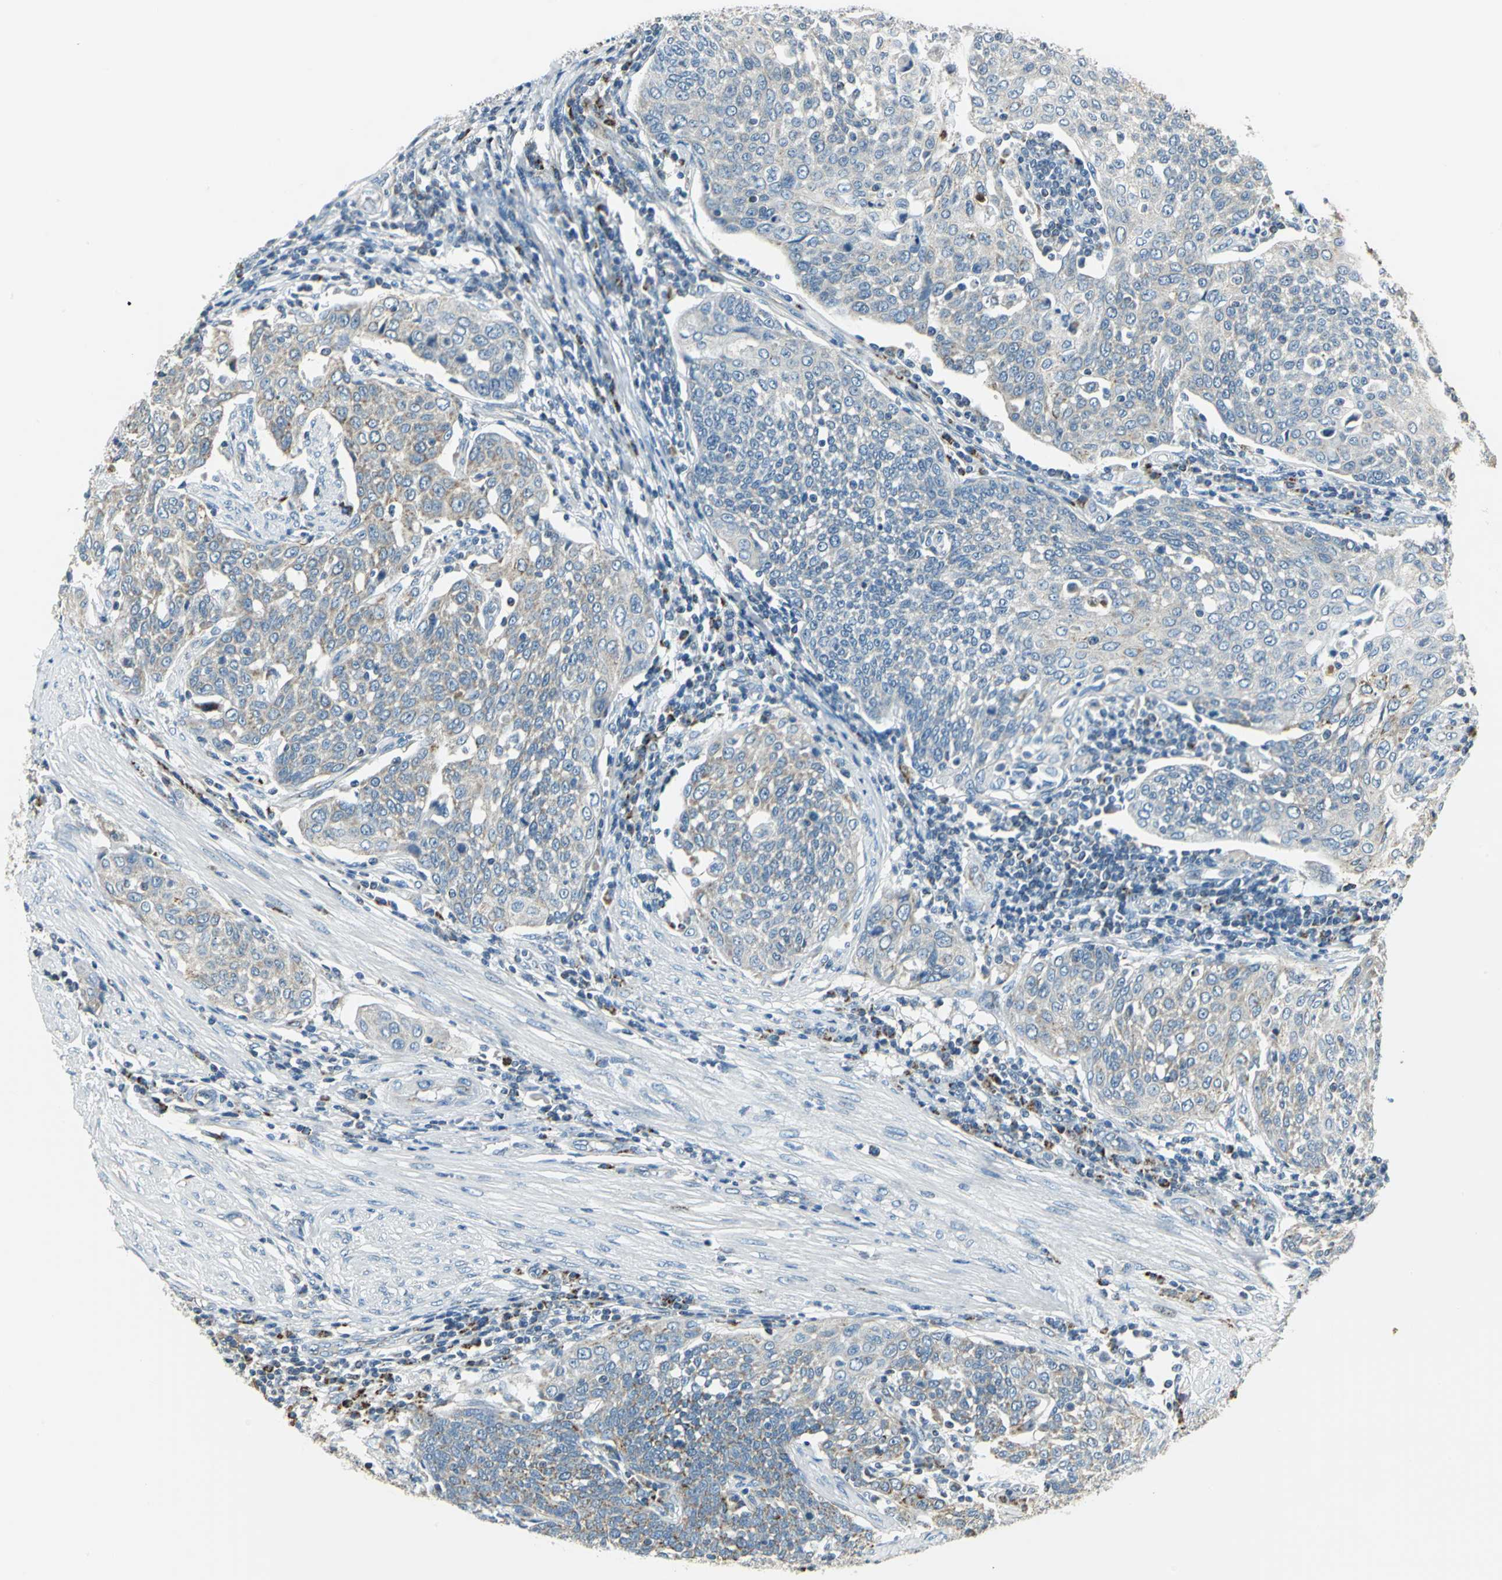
{"staining": {"intensity": "moderate", "quantity": "<25%", "location": "cytoplasmic/membranous"}, "tissue": "cervical cancer", "cell_type": "Tumor cells", "image_type": "cancer", "snomed": [{"axis": "morphology", "description": "Squamous cell carcinoma, NOS"}, {"axis": "topography", "description": "Cervix"}], "caption": "Immunohistochemistry (IHC) staining of cervical cancer, which demonstrates low levels of moderate cytoplasmic/membranous staining in about <25% of tumor cells indicating moderate cytoplasmic/membranous protein expression. The staining was performed using DAB (brown) for protein detection and nuclei were counterstained in hematoxylin (blue).", "gene": "ACADM", "patient": {"sex": "female", "age": 34}}